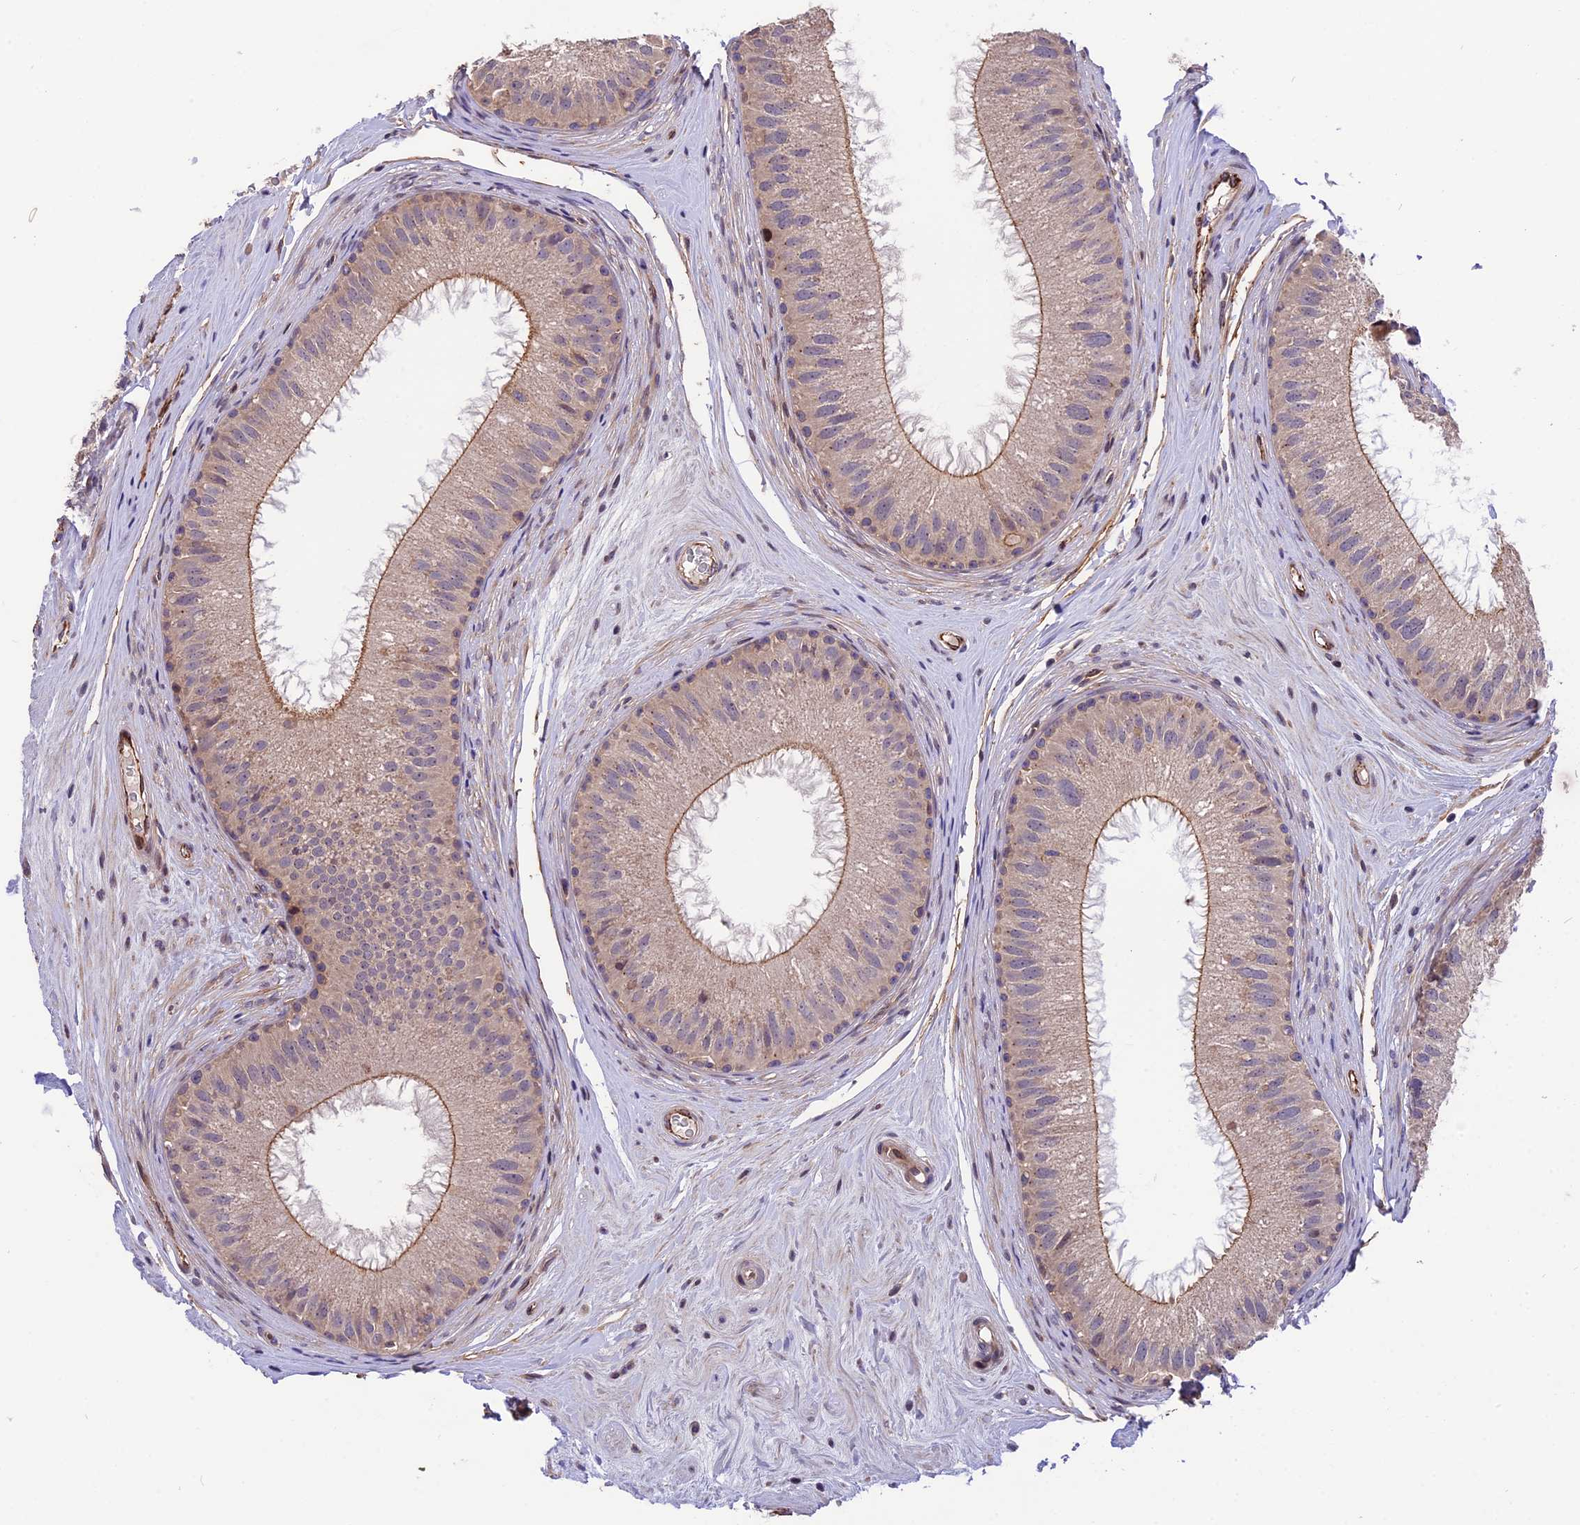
{"staining": {"intensity": "weak", "quantity": "25%-75%", "location": "cytoplasmic/membranous"}, "tissue": "epididymis", "cell_type": "Glandular cells", "image_type": "normal", "snomed": [{"axis": "morphology", "description": "Normal tissue, NOS"}, {"axis": "topography", "description": "Epididymis"}], "caption": "DAB (3,3'-diaminobenzidine) immunohistochemical staining of benign epididymis demonstrates weak cytoplasmic/membranous protein positivity in about 25%-75% of glandular cells.", "gene": "MFSD2A", "patient": {"sex": "male", "age": 33}}